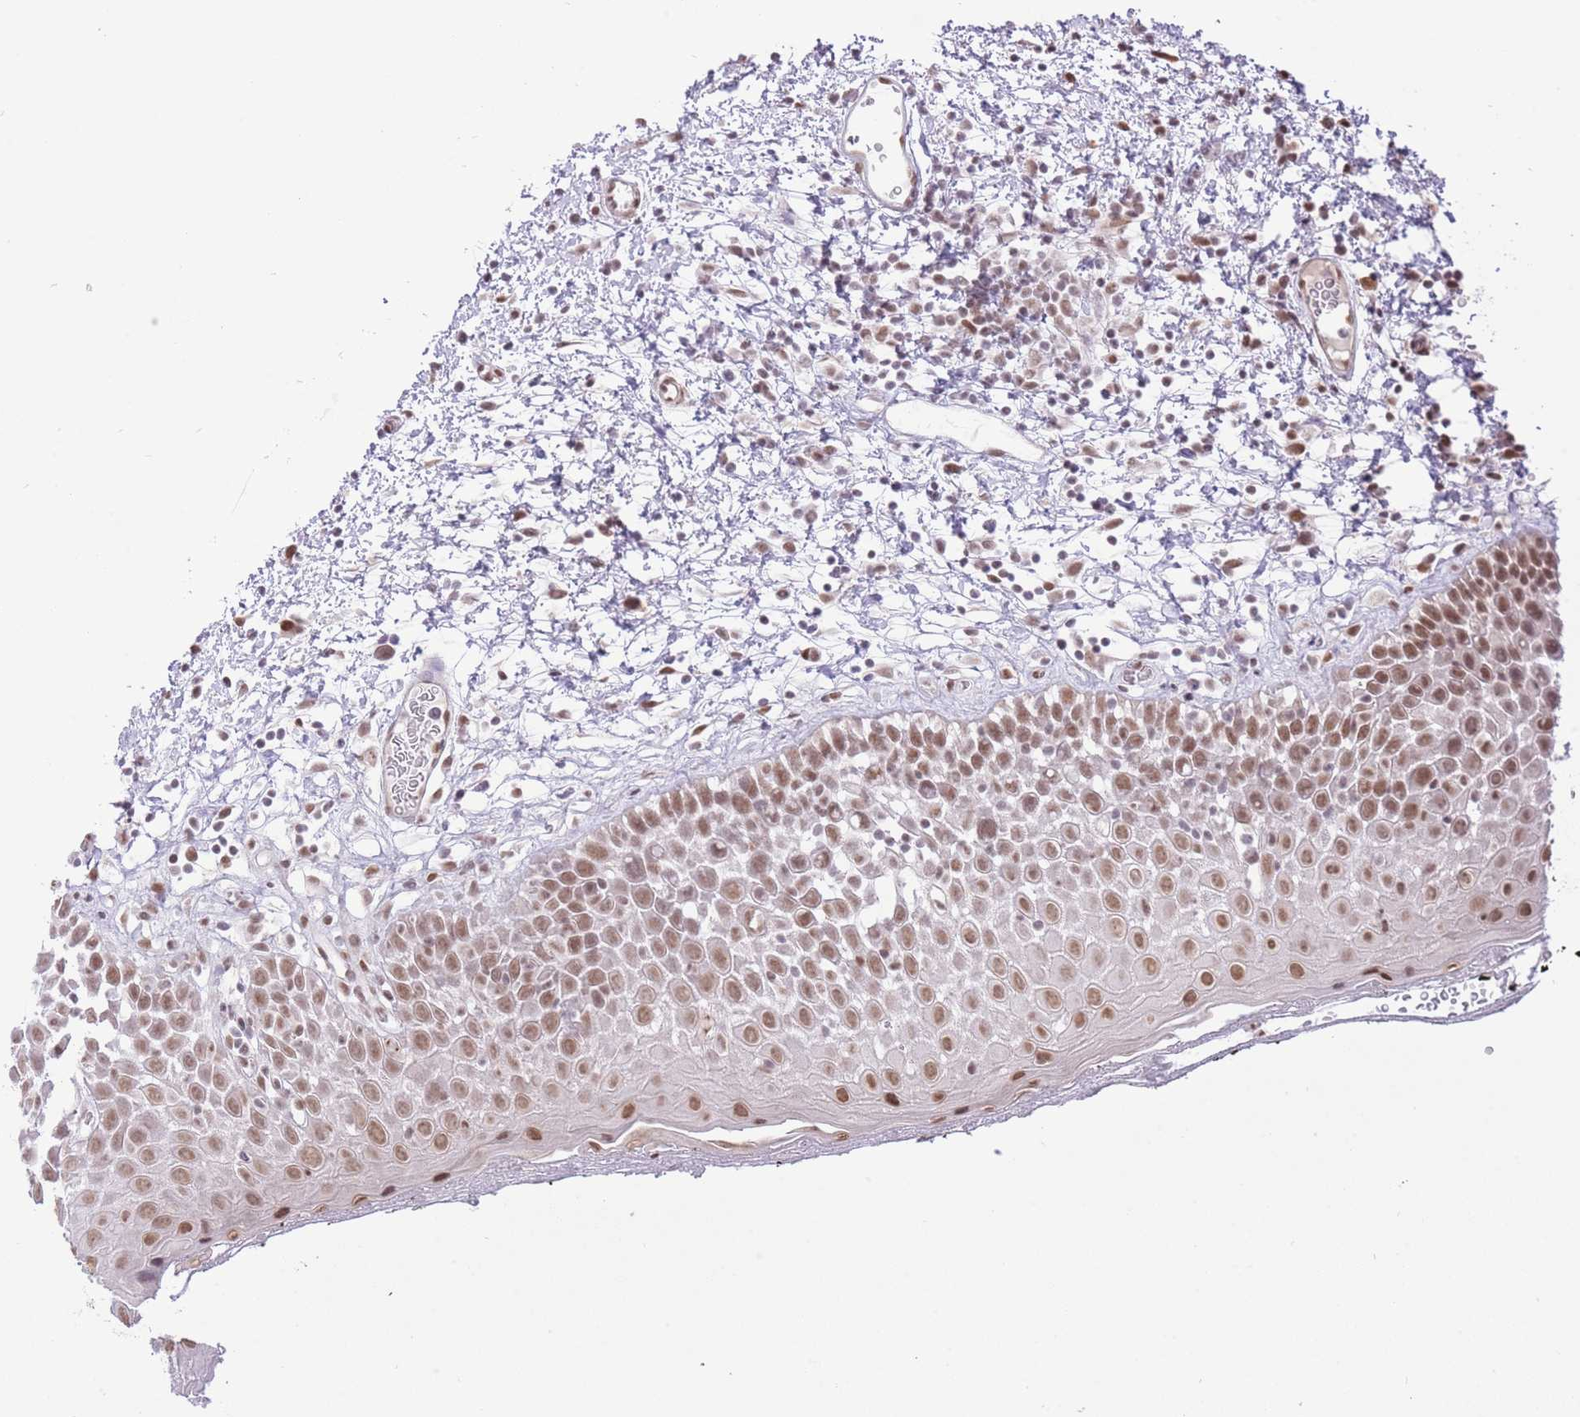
{"staining": {"intensity": "moderate", "quantity": ">75%", "location": "nuclear"}, "tissue": "oral mucosa", "cell_type": "Squamous epithelial cells", "image_type": "normal", "snomed": [{"axis": "morphology", "description": "Normal tissue, NOS"}, {"axis": "morphology", "description": "Squamous cell carcinoma, NOS"}, {"axis": "topography", "description": "Oral tissue"}, {"axis": "topography", "description": "Tounge, NOS"}, {"axis": "topography", "description": "Head-Neck"}], "caption": "Immunohistochemical staining of unremarkable oral mucosa reveals >75% levels of moderate nuclear protein positivity in about >75% of squamous epithelial cells. (IHC, brightfield microscopy, high magnification).", "gene": "ZBED5", "patient": {"sex": "male", "age": 76}}